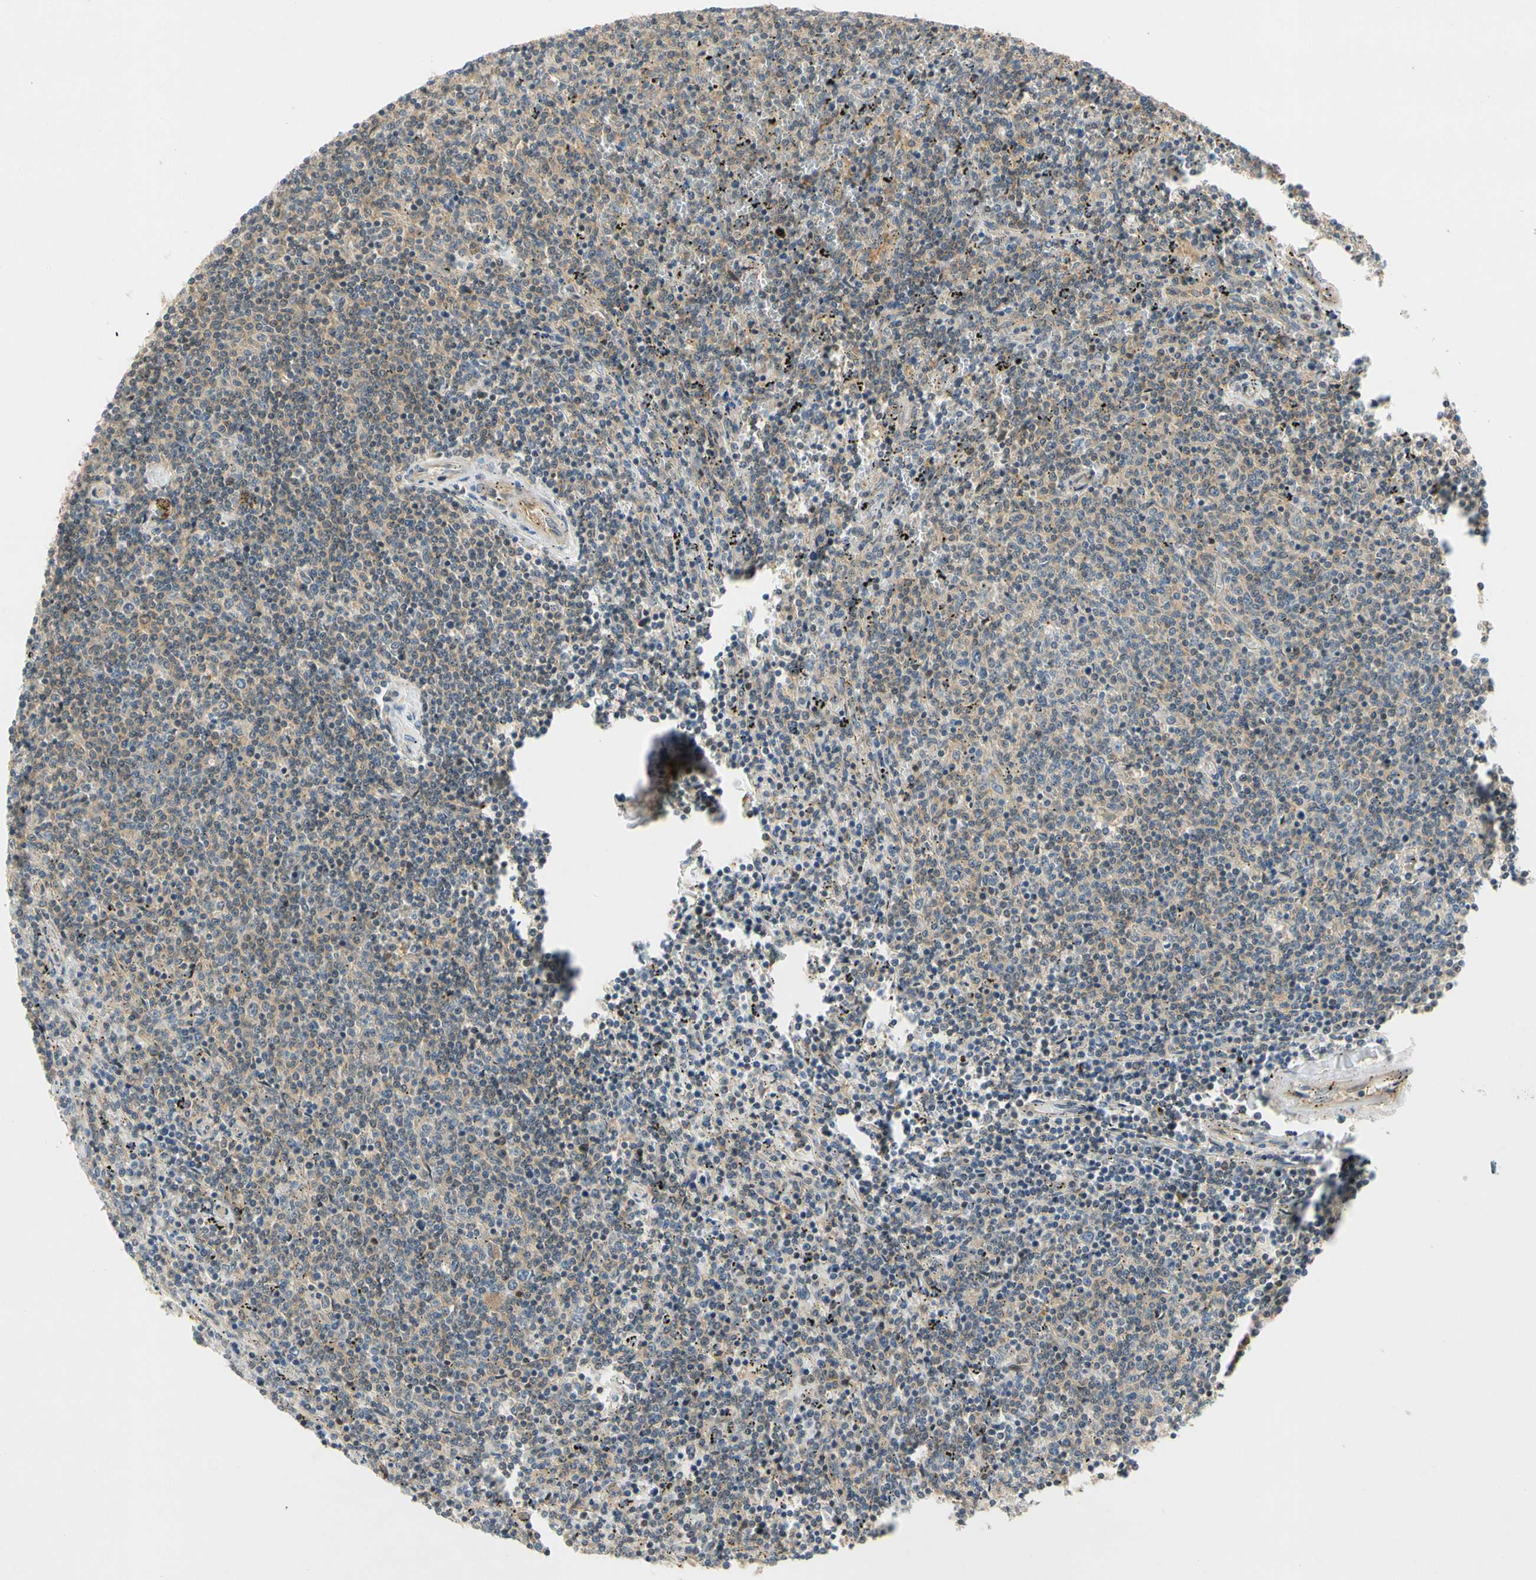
{"staining": {"intensity": "weak", "quantity": ">75%", "location": "cytoplasmic/membranous"}, "tissue": "lymphoma", "cell_type": "Tumor cells", "image_type": "cancer", "snomed": [{"axis": "morphology", "description": "Malignant lymphoma, non-Hodgkin's type, Low grade"}, {"axis": "topography", "description": "Spleen"}], "caption": "Malignant lymphoma, non-Hodgkin's type (low-grade) was stained to show a protein in brown. There is low levels of weak cytoplasmic/membranous expression in about >75% of tumor cells. (Stains: DAB (3,3'-diaminobenzidine) in brown, nuclei in blue, Microscopy: brightfield microscopy at high magnification).", "gene": "GATD1", "patient": {"sex": "female", "age": 50}}